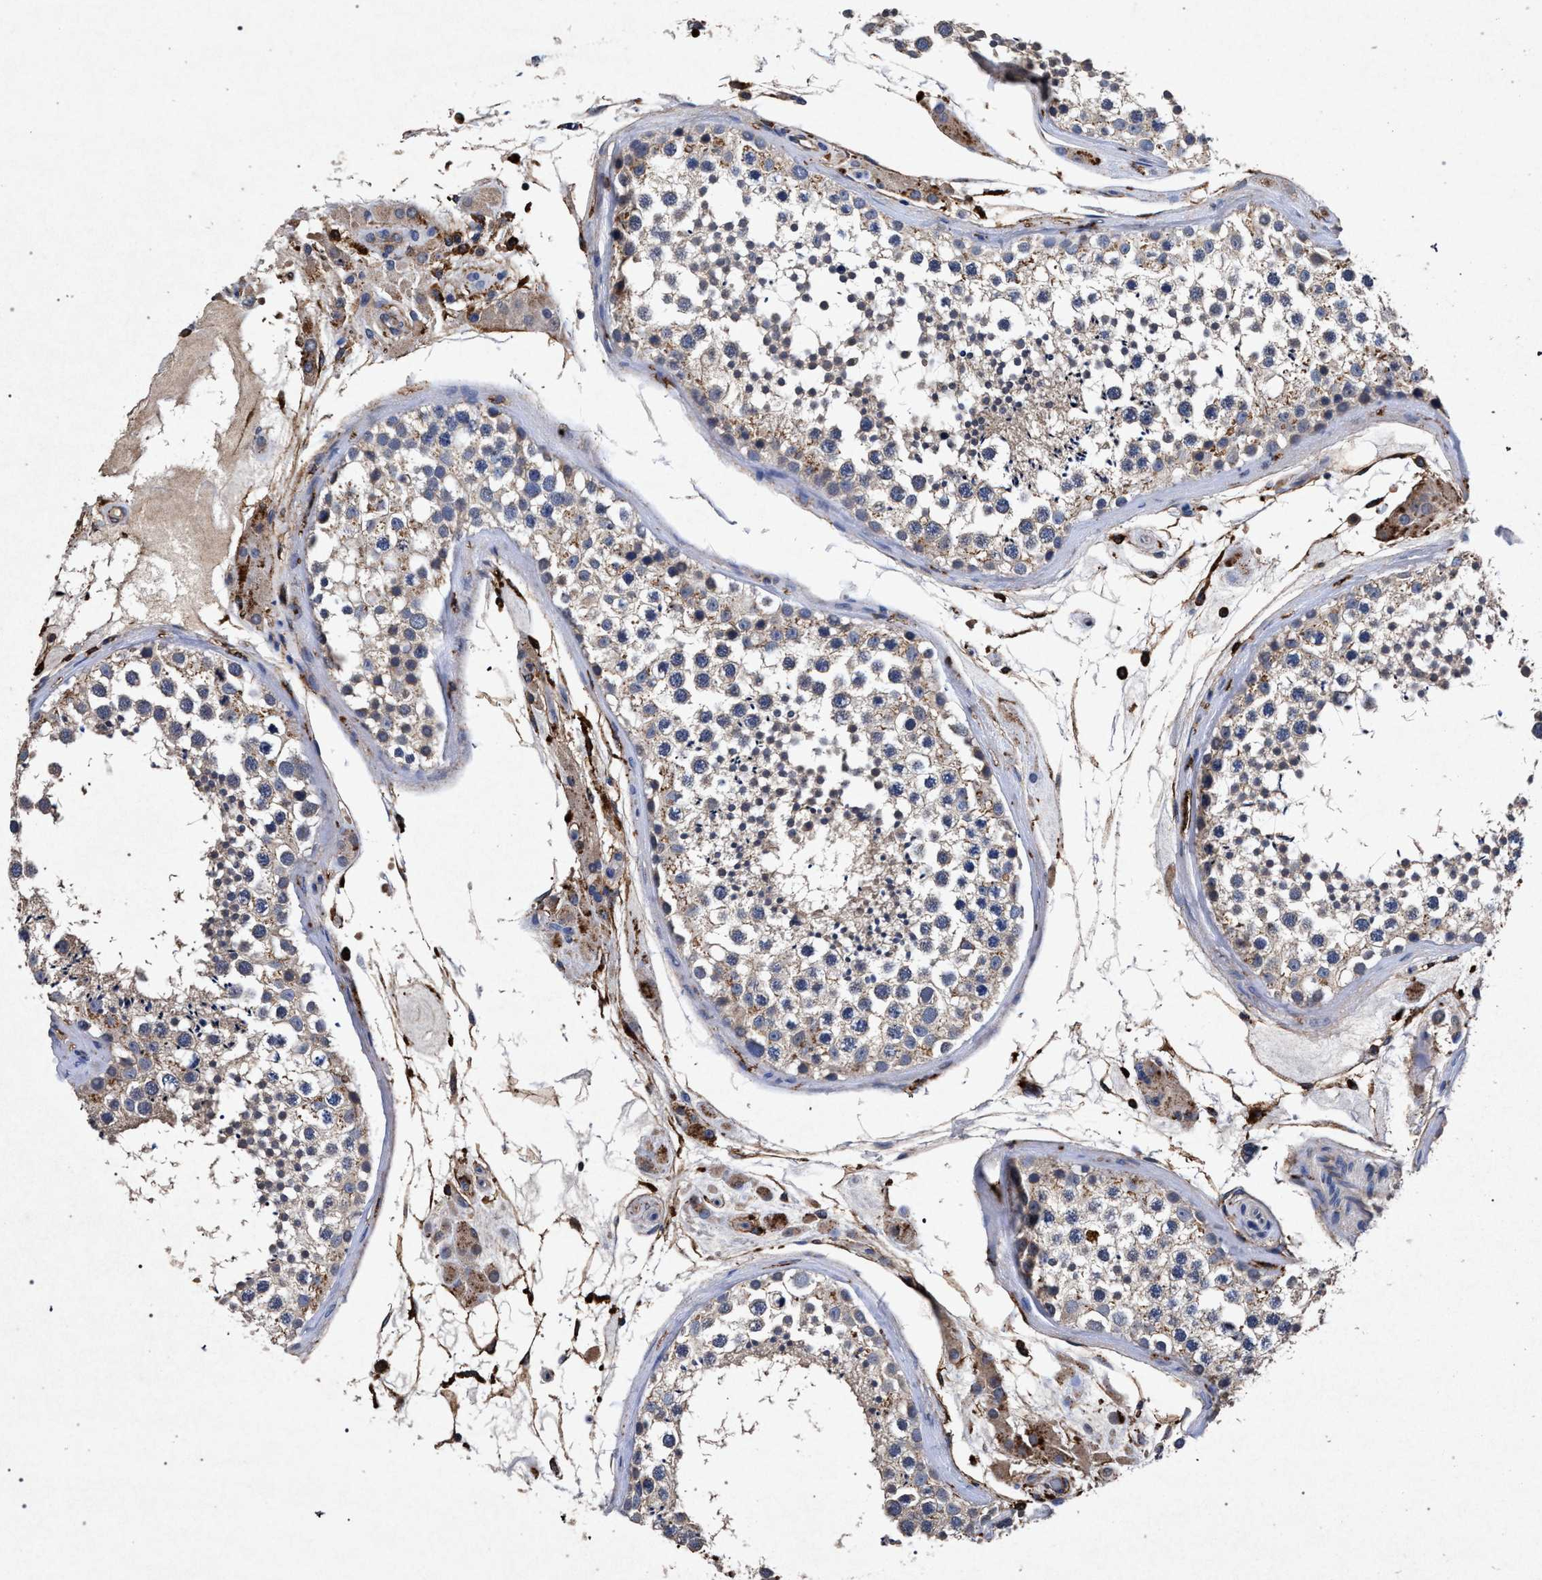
{"staining": {"intensity": "moderate", "quantity": "<25%", "location": "cytoplasmic/membranous"}, "tissue": "testis", "cell_type": "Cells in seminiferous ducts", "image_type": "normal", "snomed": [{"axis": "morphology", "description": "Normal tissue, NOS"}, {"axis": "topography", "description": "Testis"}], "caption": "Protein expression analysis of normal testis shows moderate cytoplasmic/membranous expression in about <25% of cells in seminiferous ducts.", "gene": "MARCKS", "patient": {"sex": "male", "age": 46}}